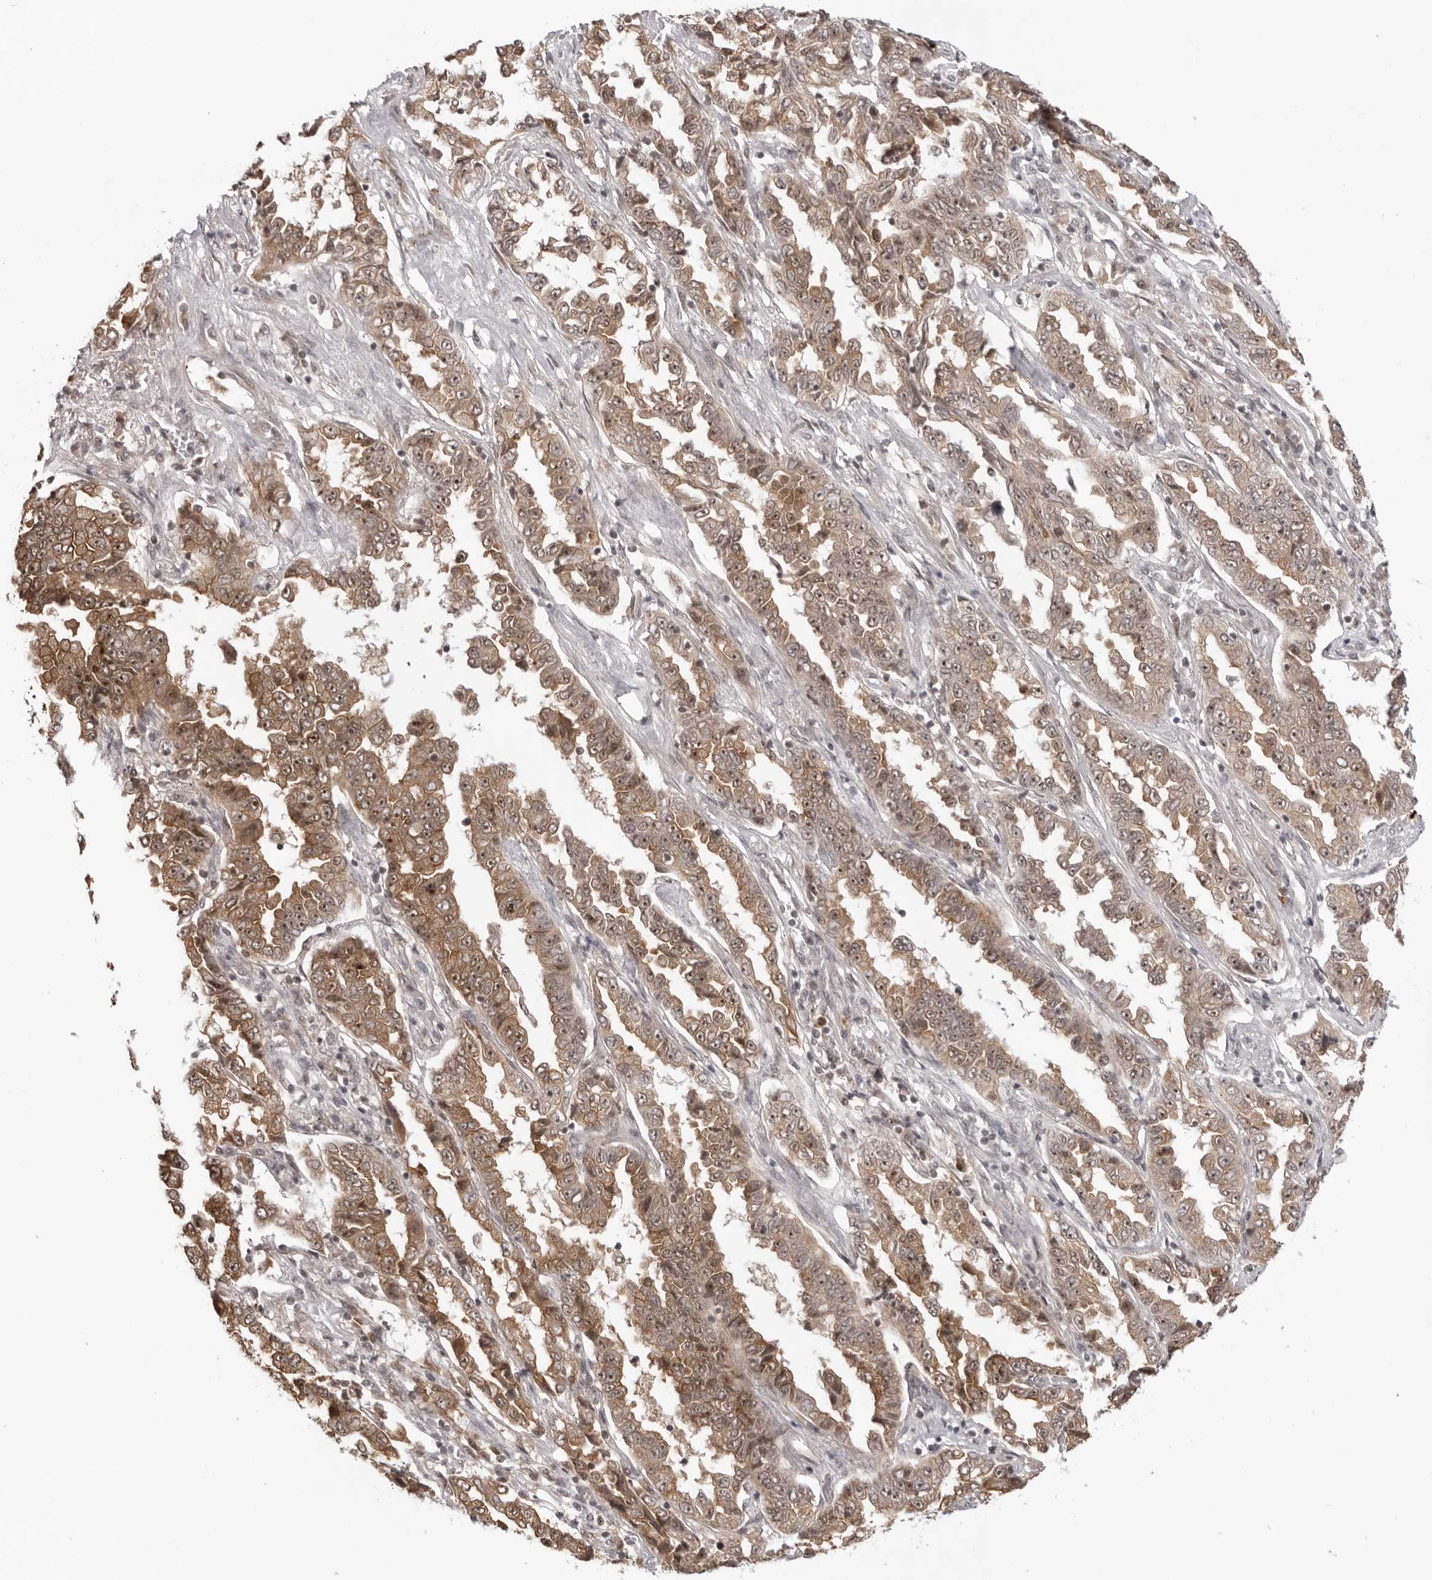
{"staining": {"intensity": "moderate", "quantity": ">75%", "location": "cytoplasmic/membranous,nuclear"}, "tissue": "lung cancer", "cell_type": "Tumor cells", "image_type": "cancer", "snomed": [{"axis": "morphology", "description": "Adenocarcinoma, NOS"}, {"axis": "topography", "description": "Lung"}], "caption": "Lung adenocarcinoma was stained to show a protein in brown. There is medium levels of moderate cytoplasmic/membranous and nuclear staining in about >75% of tumor cells. The staining was performed using DAB to visualize the protein expression in brown, while the nuclei were stained in blue with hematoxylin (Magnification: 20x).", "gene": "EXOSC10", "patient": {"sex": "female", "age": 51}}